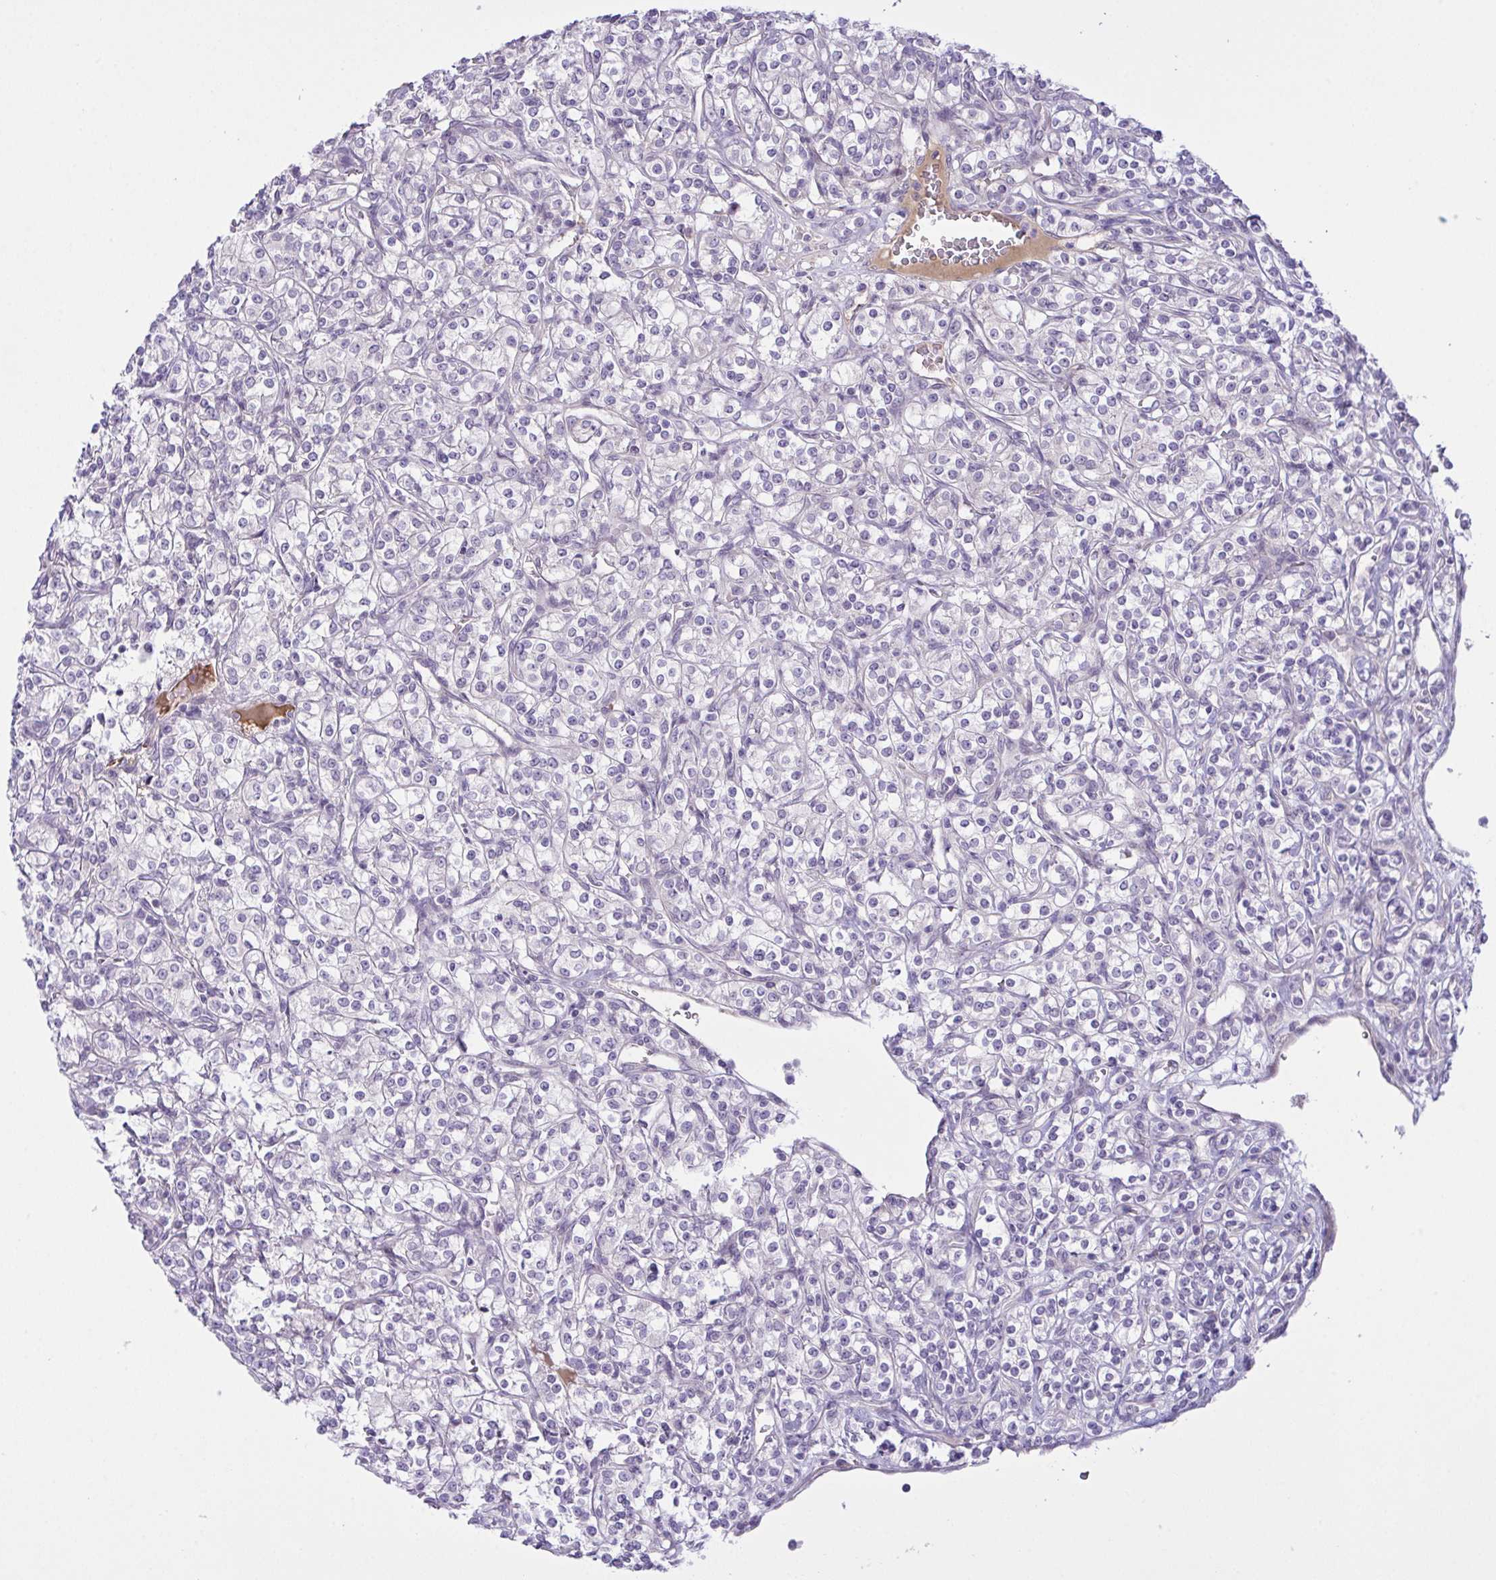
{"staining": {"intensity": "negative", "quantity": "none", "location": "none"}, "tissue": "renal cancer", "cell_type": "Tumor cells", "image_type": "cancer", "snomed": [{"axis": "morphology", "description": "Adenocarcinoma, NOS"}, {"axis": "topography", "description": "Kidney"}], "caption": "This is a histopathology image of IHC staining of adenocarcinoma (renal), which shows no expression in tumor cells.", "gene": "SYNPO2L", "patient": {"sex": "male", "age": 77}}